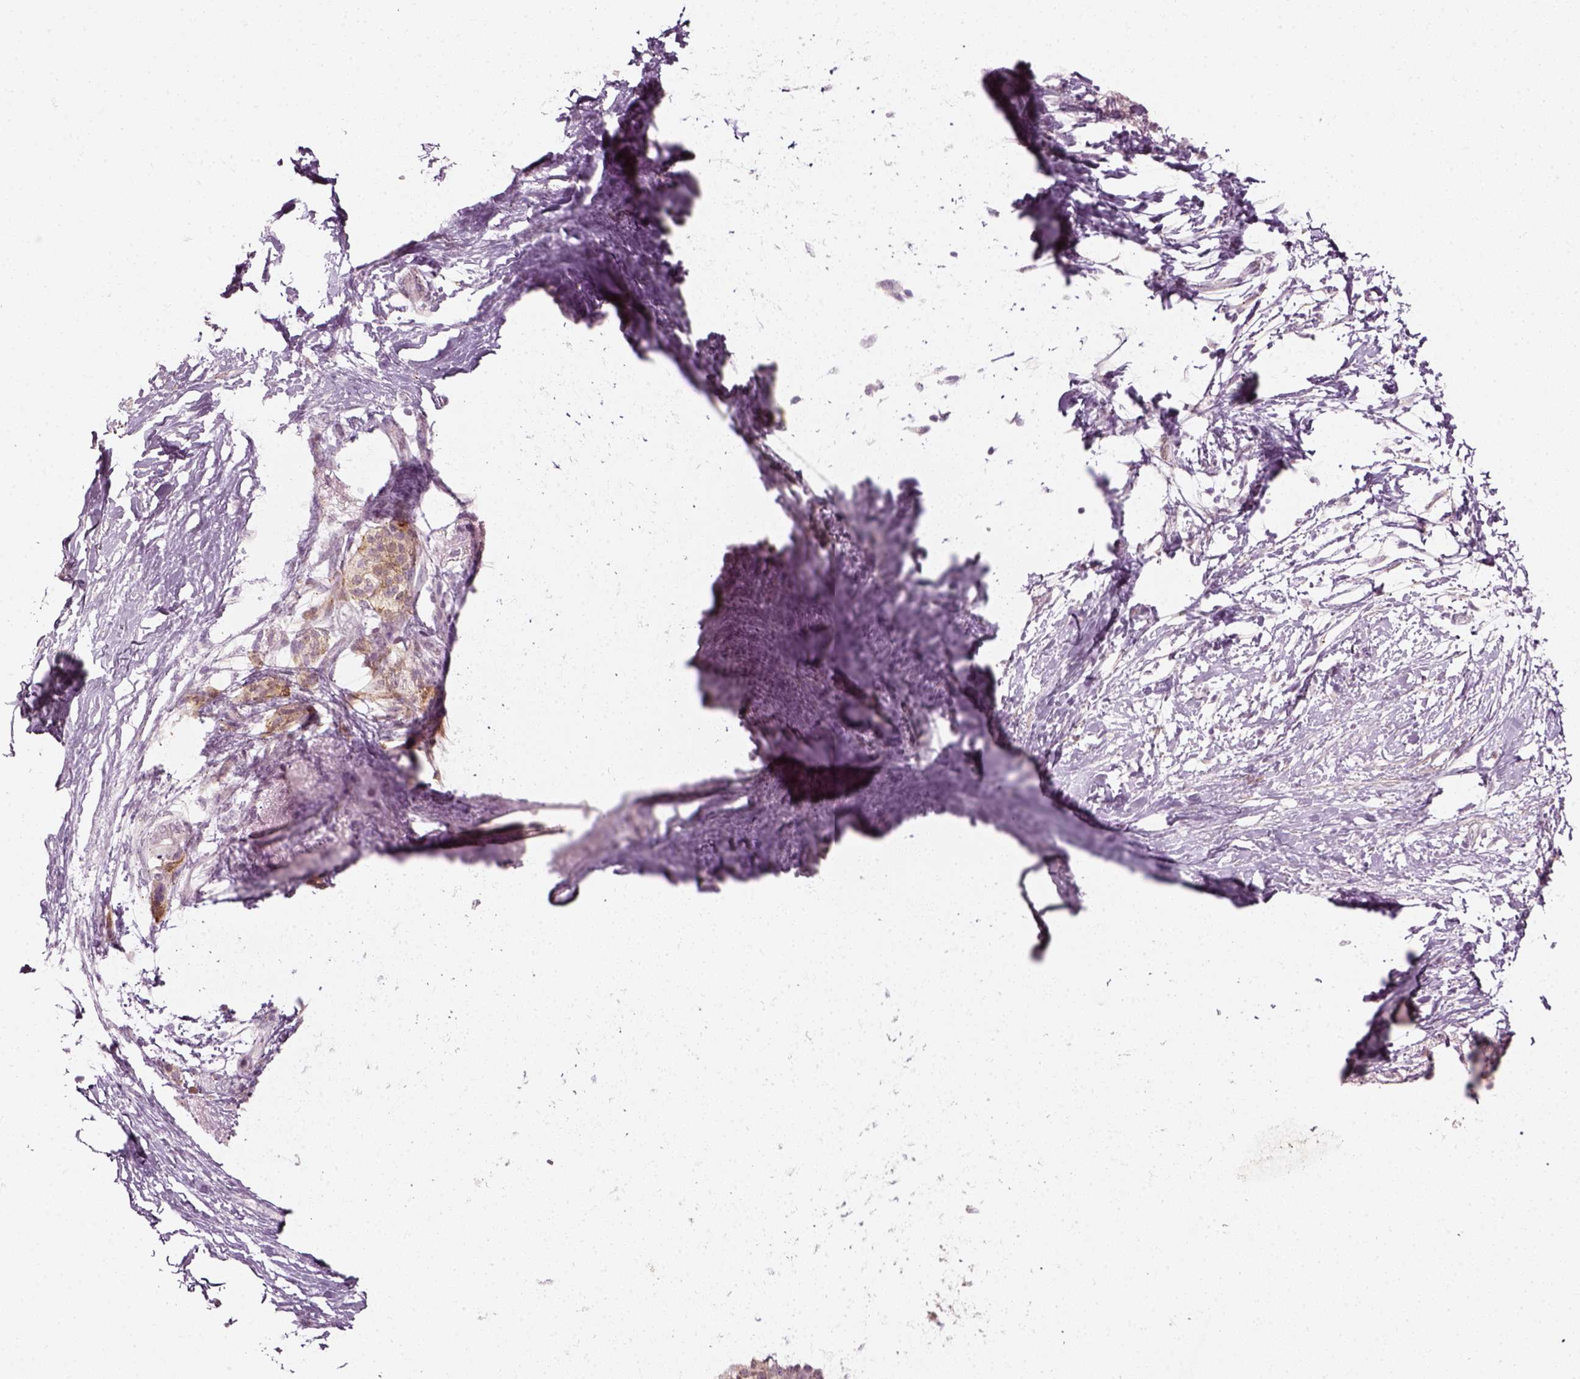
{"staining": {"intensity": "negative", "quantity": "none", "location": "none"}, "tissue": "pancreatic cancer", "cell_type": "Tumor cells", "image_type": "cancer", "snomed": [{"axis": "morphology", "description": "Adenocarcinoma, NOS"}, {"axis": "topography", "description": "Pancreas"}], "caption": "Protein analysis of pancreatic adenocarcinoma shows no significant staining in tumor cells. The staining is performed using DAB brown chromogen with nuclei counter-stained in using hematoxylin.", "gene": "MLIP", "patient": {"sex": "female", "age": 72}}